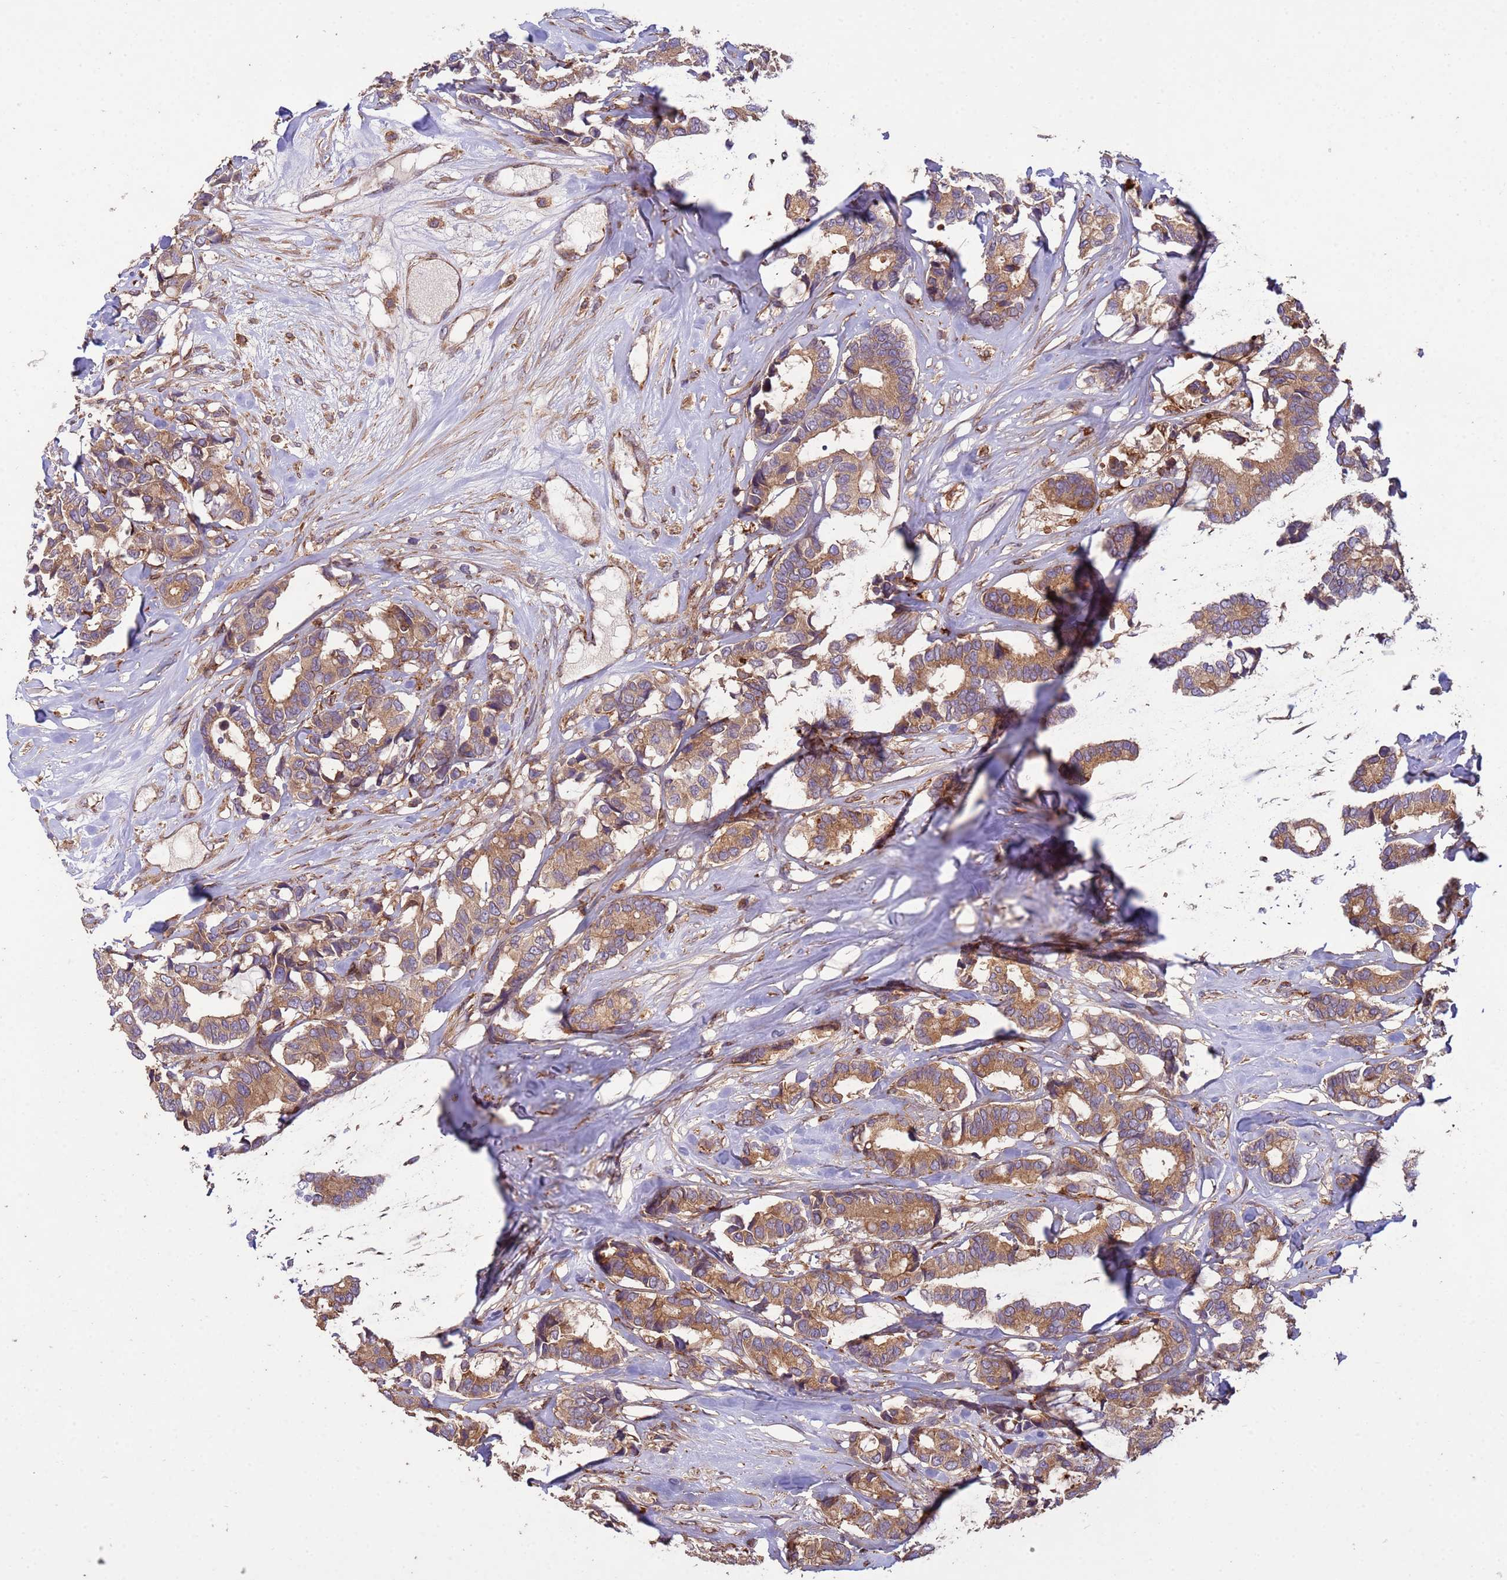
{"staining": {"intensity": "moderate", "quantity": ">75%", "location": "cytoplasmic/membranous"}, "tissue": "breast cancer", "cell_type": "Tumor cells", "image_type": "cancer", "snomed": [{"axis": "morphology", "description": "Normal tissue, NOS"}, {"axis": "morphology", "description": "Duct carcinoma"}, {"axis": "topography", "description": "Breast"}], "caption": "DAB (3,3'-diaminobenzidine) immunohistochemical staining of breast infiltrating ductal carcinoma demonstrates moderate cytoplasmic/membranous protein staining in about >75% of tumor cells. (IHC, brightfield microscopy, high magnification).", "gene": "RAB10", "patient": {"sex": "female", "age": 87}}